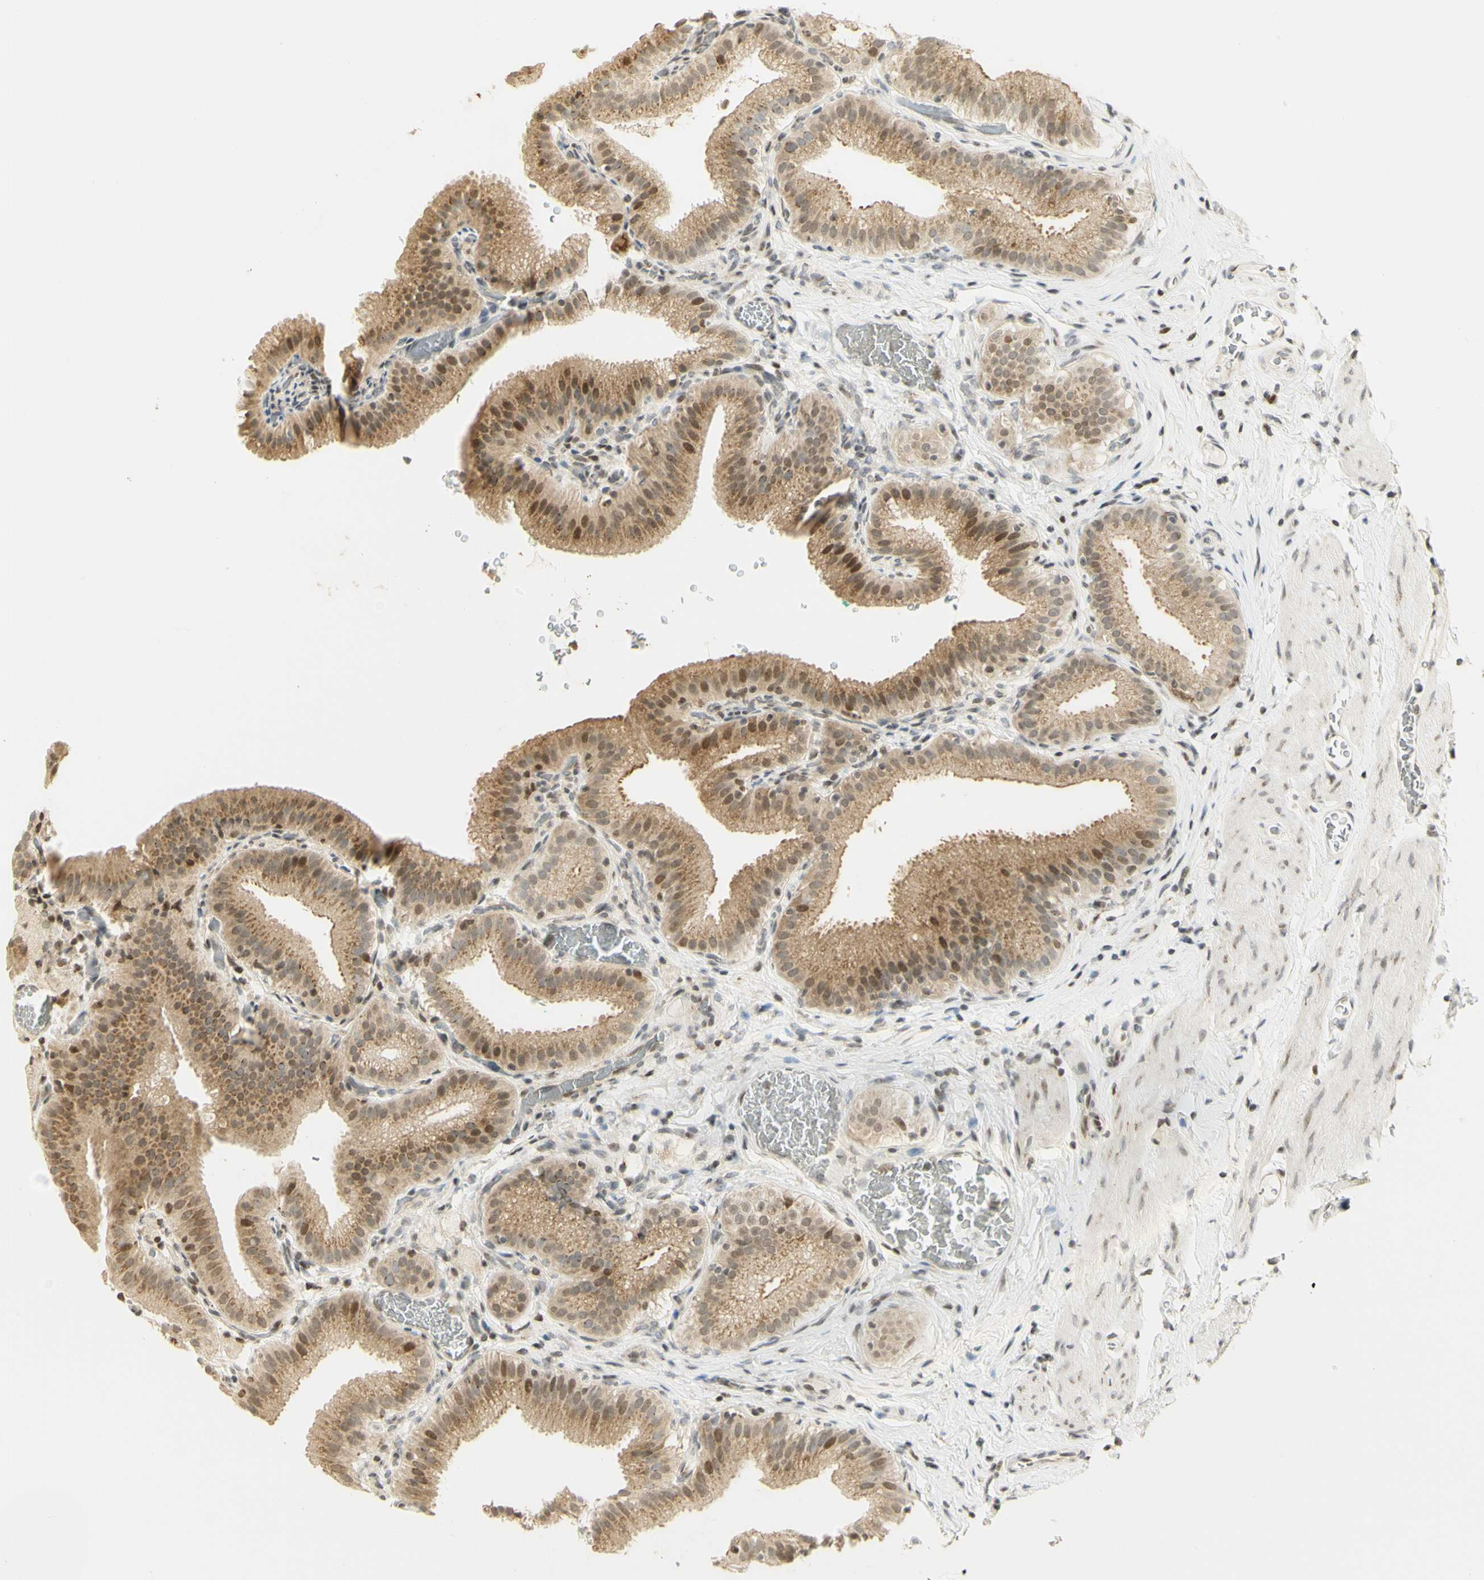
{"staining": {"intensity": "moderate", "quantity": ">75%", "location": "cytoplasmic/membranous,nuclear"}, "tissue": "gallbladder", "cell_type": "Glandular cells", "image_type": "normal", "snomed": [{"axis": "morphology", "description": "Normal tissue, NOS"}, {"axis": "topography", "description": "Gallbladder"}], "caption": "Protein expression analysis of benign human gallbladder reveals moderate cytoplasmic/membranous,nuclear staining in approximately >75% of glandular cells.", "gene": "KIF11", "patient": {"sex": "male", "age": 54}}